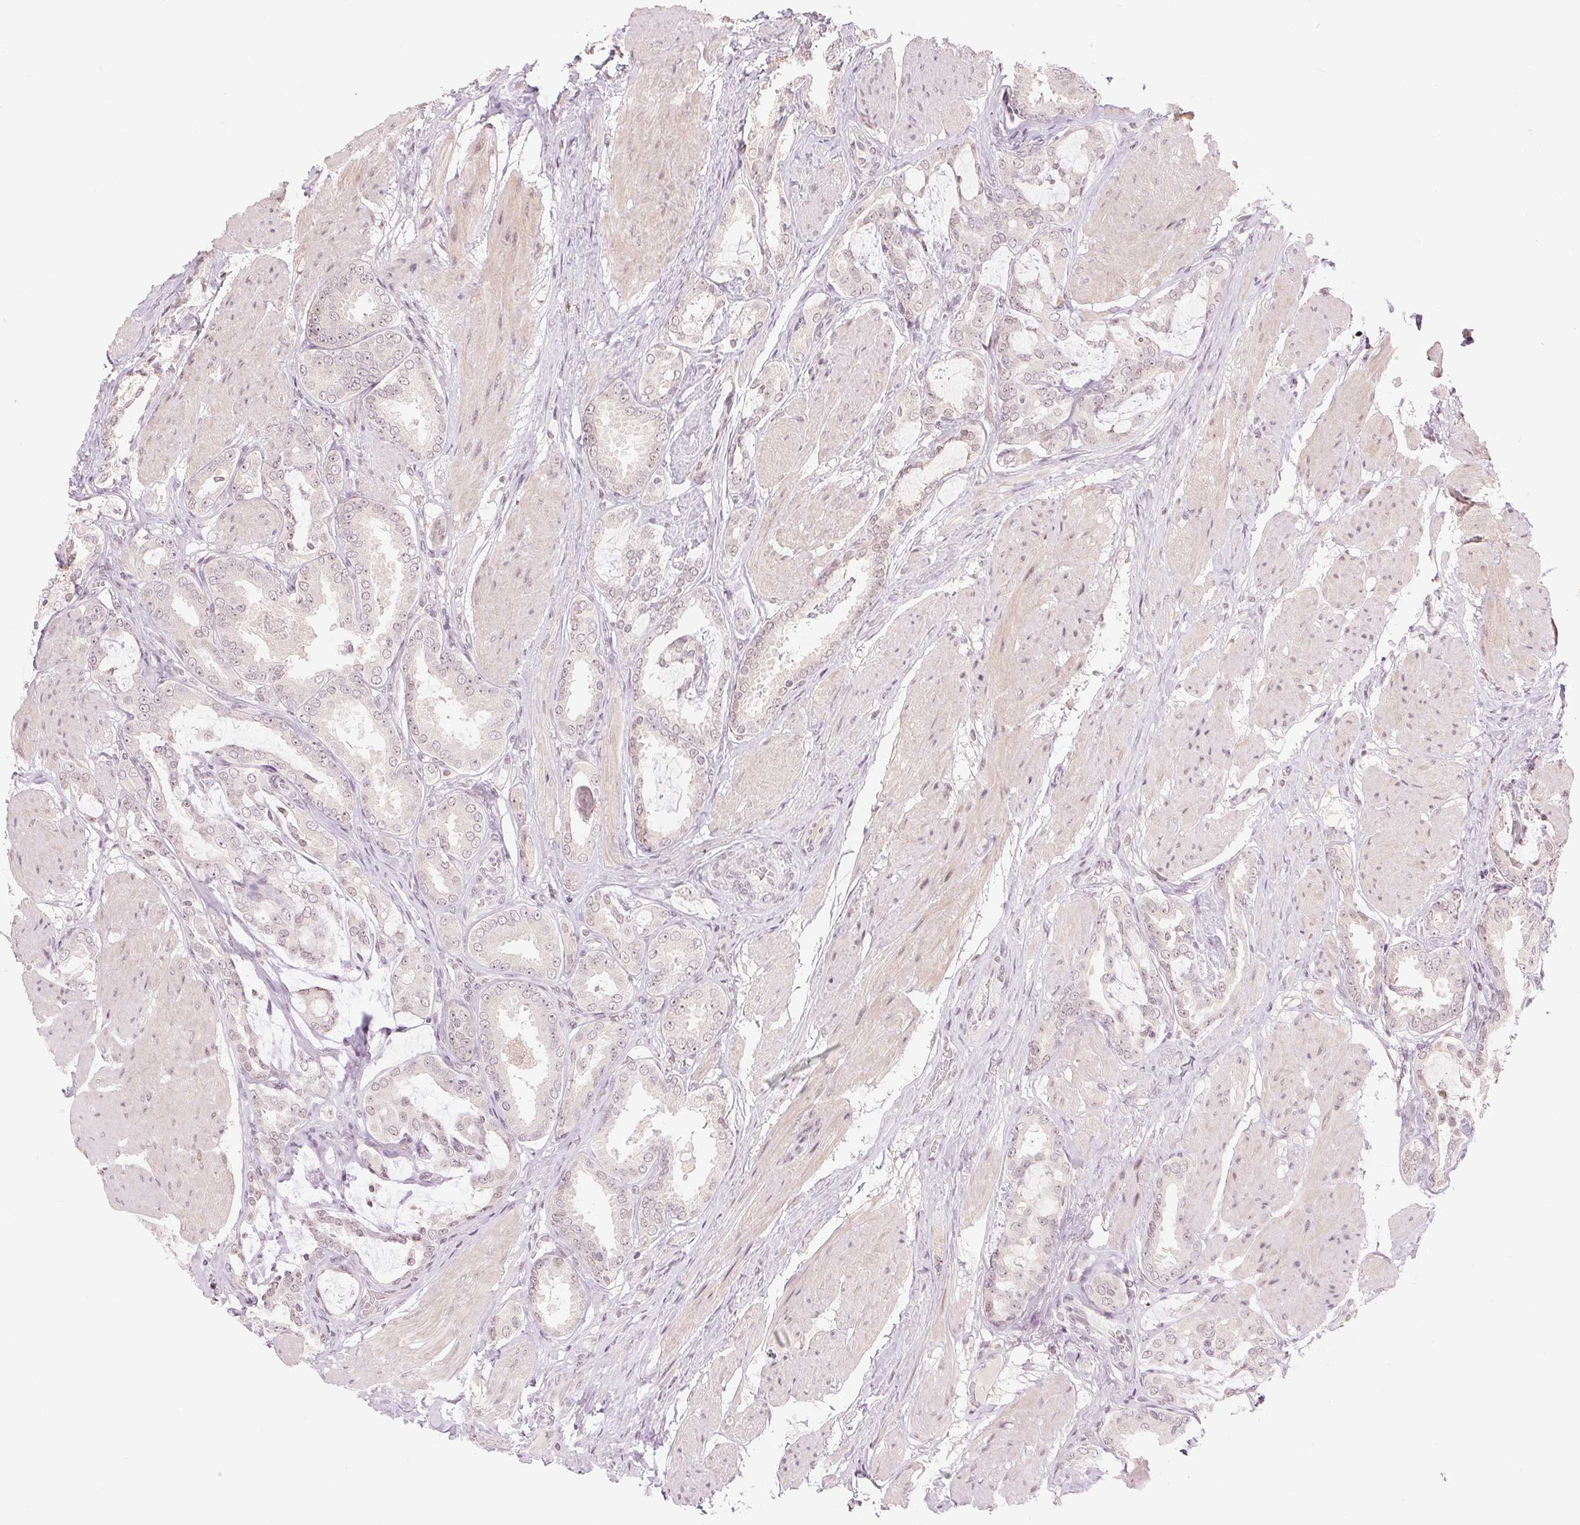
{"staining": {"intensity": "negative", "quantity": "none", "location": "none"}, "tissue": "prostate cancer", "cell_type": "Tumor cells", "image_type": "cancer", "snomed": [{"axis": "morphology", "description": "Adenocarcinoma, High grade"}, {"axis": "topography", "description": "Prostate"}], "caption": "Immunohistochemical staining of human prostate cancer (high-grade adenocarcinoma) shows no significant expression in tumor cells. (DAB IHC, high magnification).", "gene": "DEK", "patient": {"sex": "male", "age": 63}}